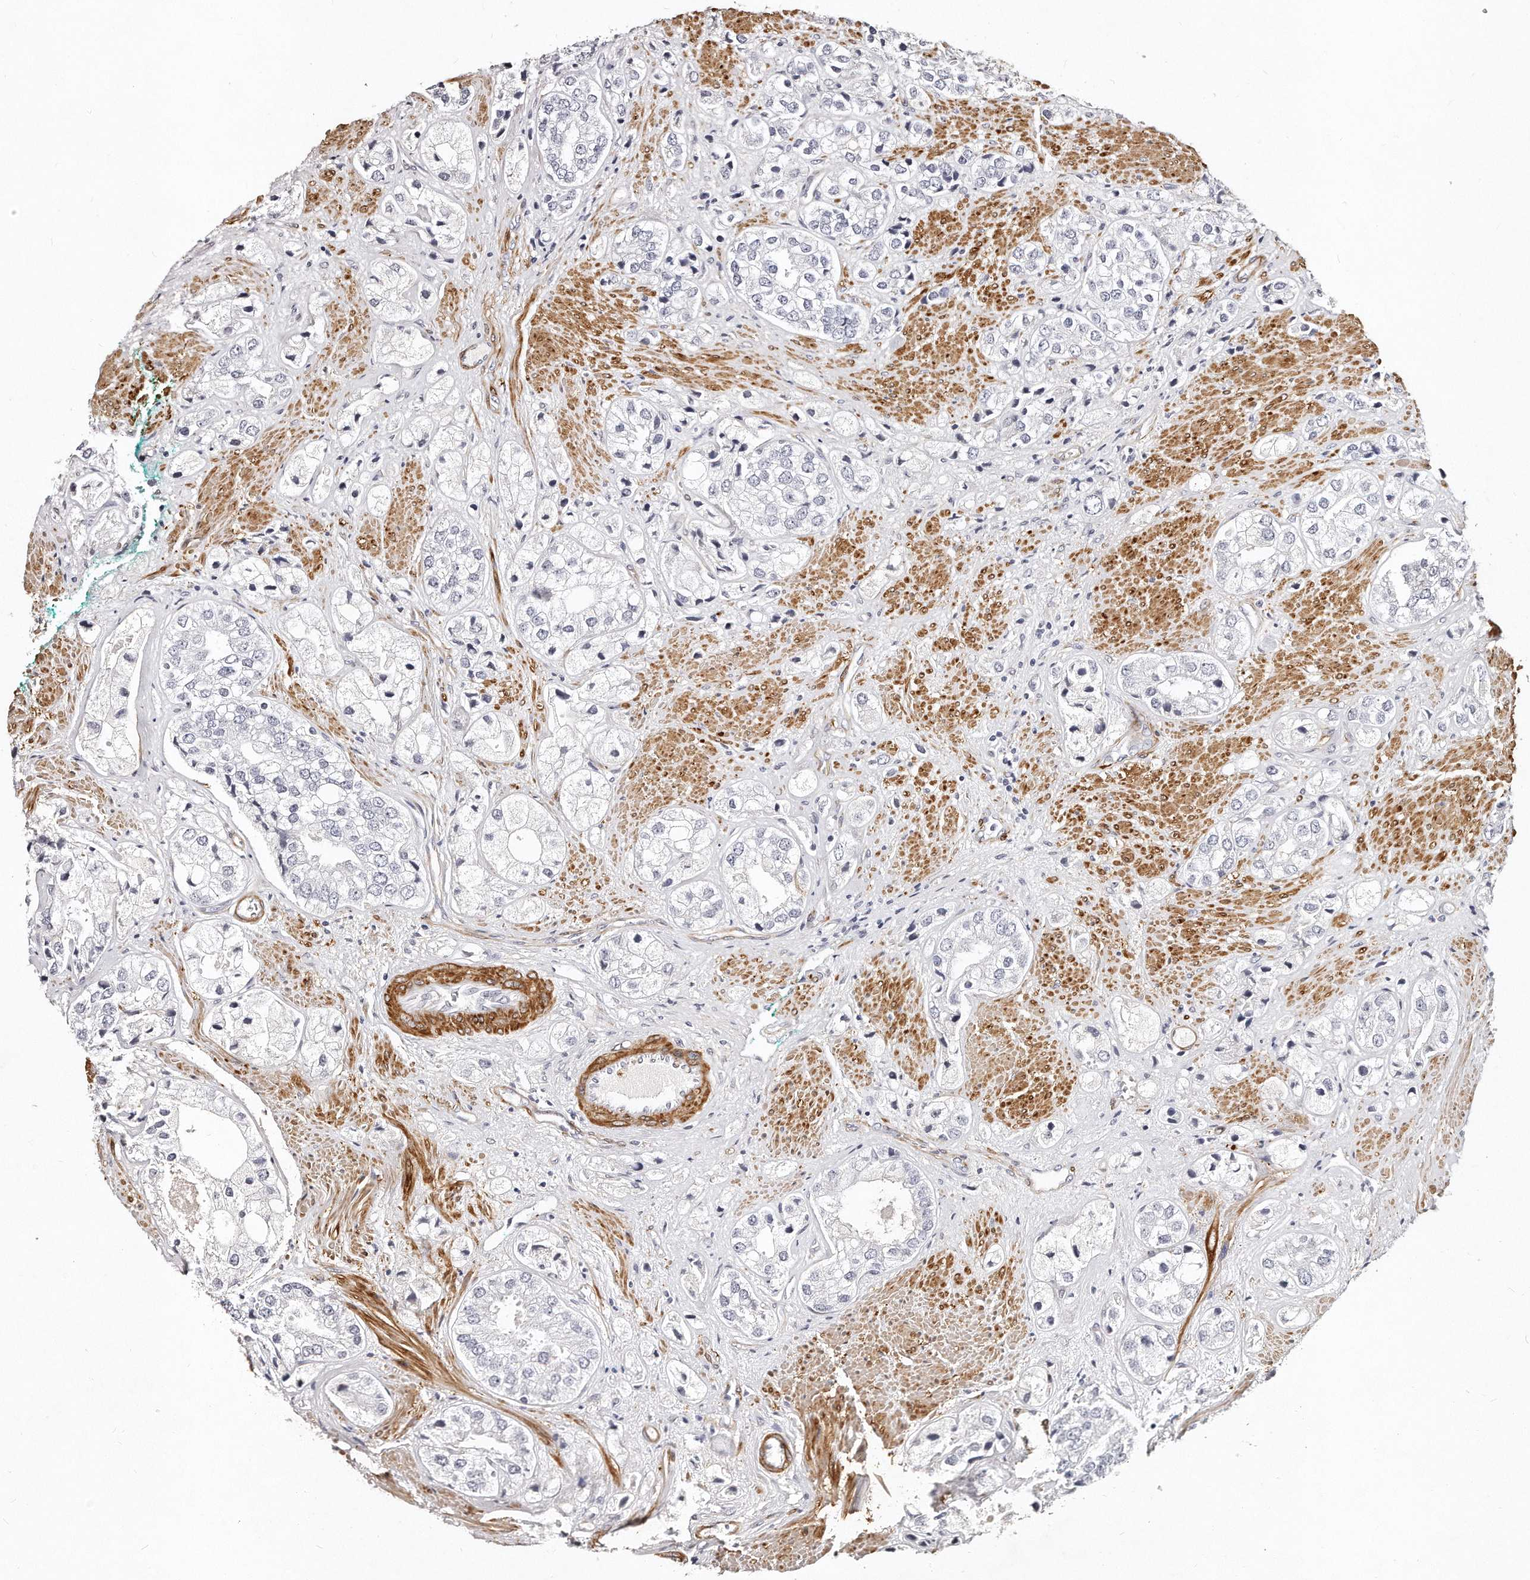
{"staining": {"intensity": "negative", "quantity": "none", "location": "none"}, "tissue": "prostate cancer", "cell_type": "Tumor cells", "image_type": "cancer", "snomed": [{"axis": "morphology", "description": "Adenocarcinoma, High grade"}, {"axis": "topography", "description": "Prostate"}], "caption": "Prostate cancer was stained to show a protein in brown. There is no significant positivity in tumor cells.", "gene": "LMOD1", "patient": {"sex": "male", "age": 50}}